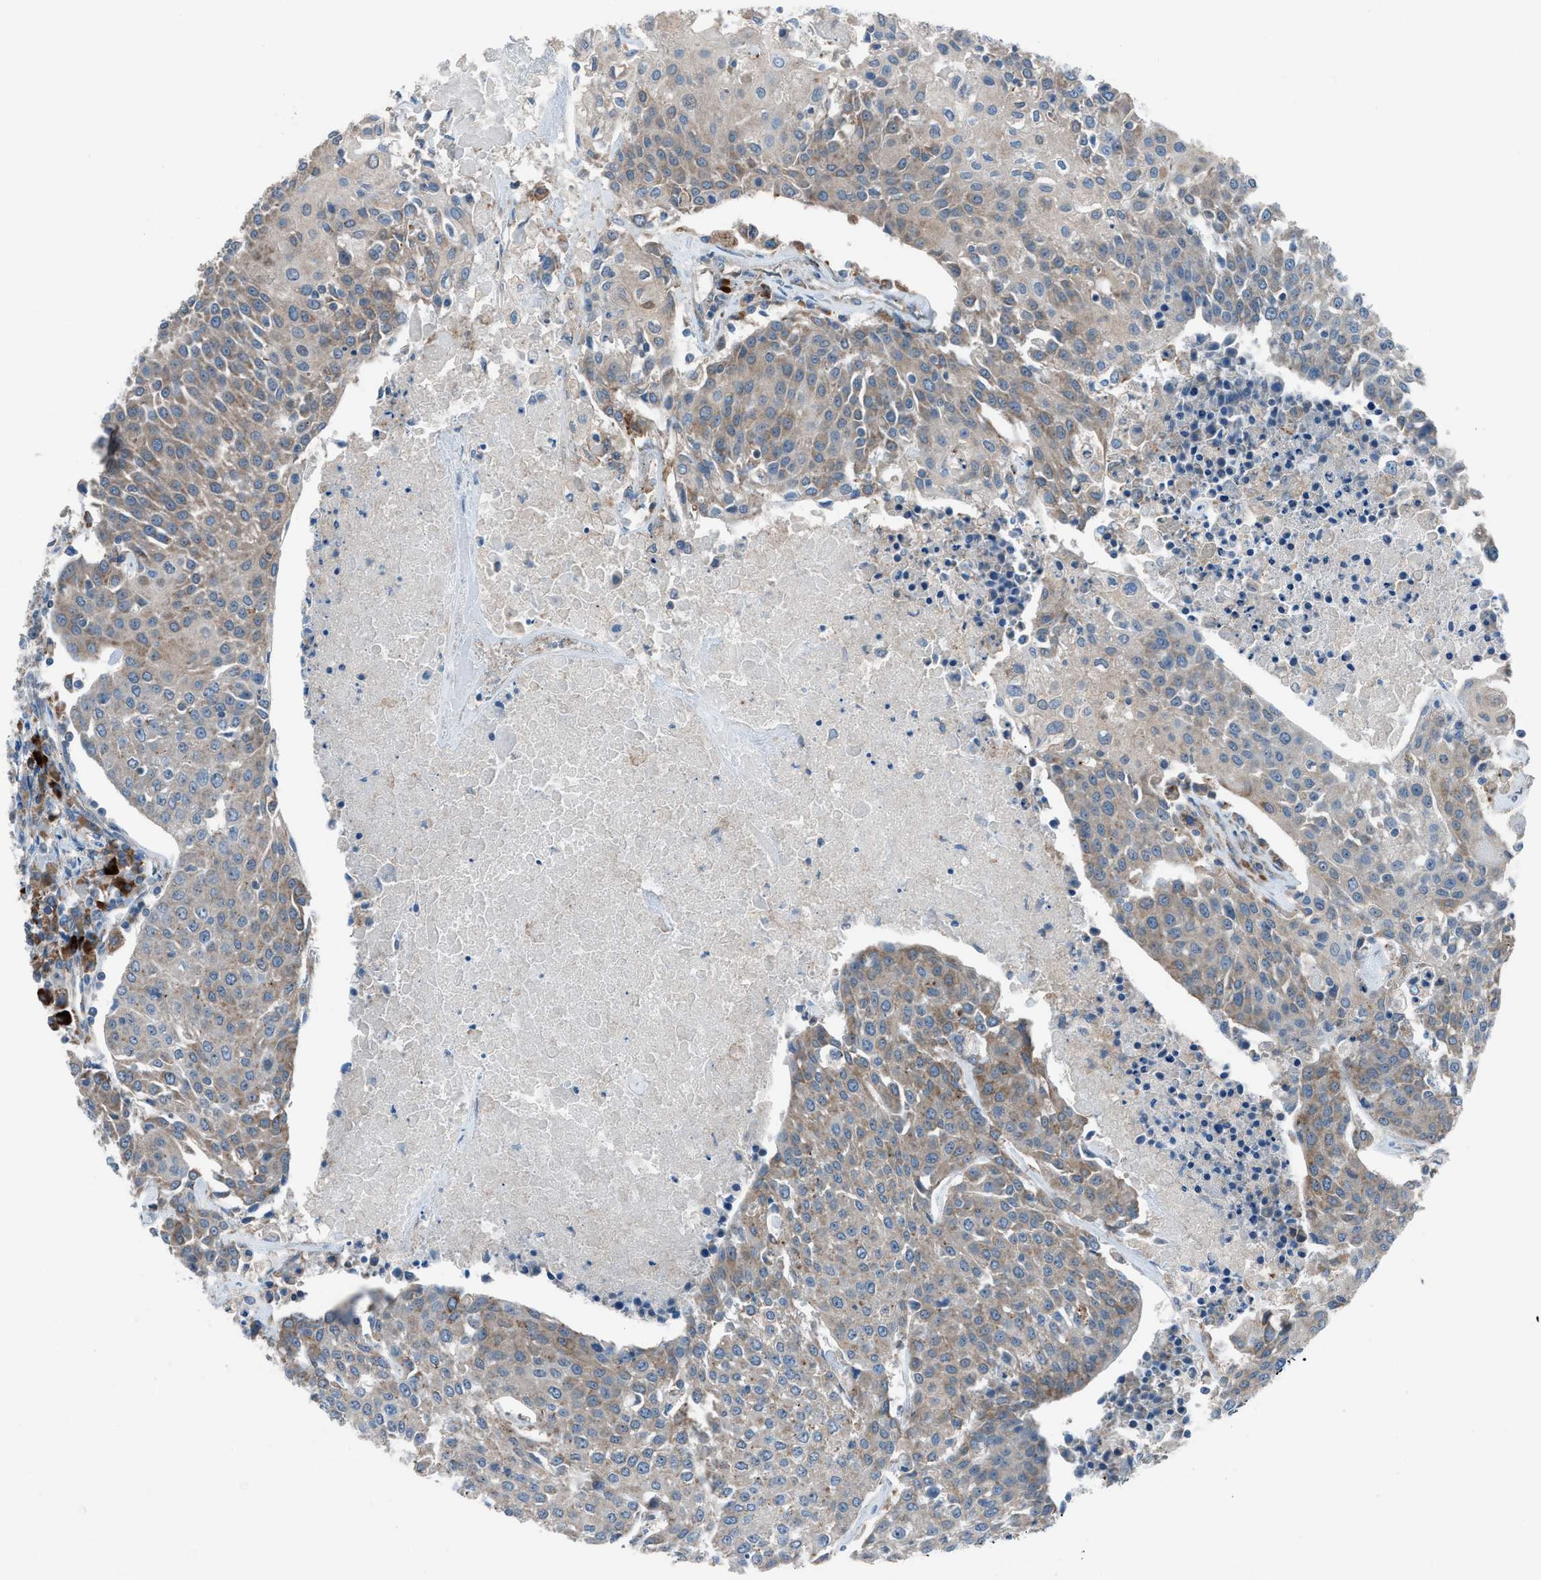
{"staining": {"intensity": "weak", "quantity": "25%-75%", "location": "cytoplasmic/membranous"}, "tissue": "urothelial cancer", "cell_type": "Tumor cells", "image_type": "cancer", "snomed": [{"axis": "morphology", "description": "Urothelial carcinoma, High grade"}, {"axis": "topography", "description": "Urinary bladder"}], "caption": "The image shows immunohistochemical staining of urothelial cancer. There is weak cytoplasmic/membranous staining is seen in approximately 25%-75% of tumor cells.", "gene": "HEG1", "patient": {"sex": "female", "age": 85}}